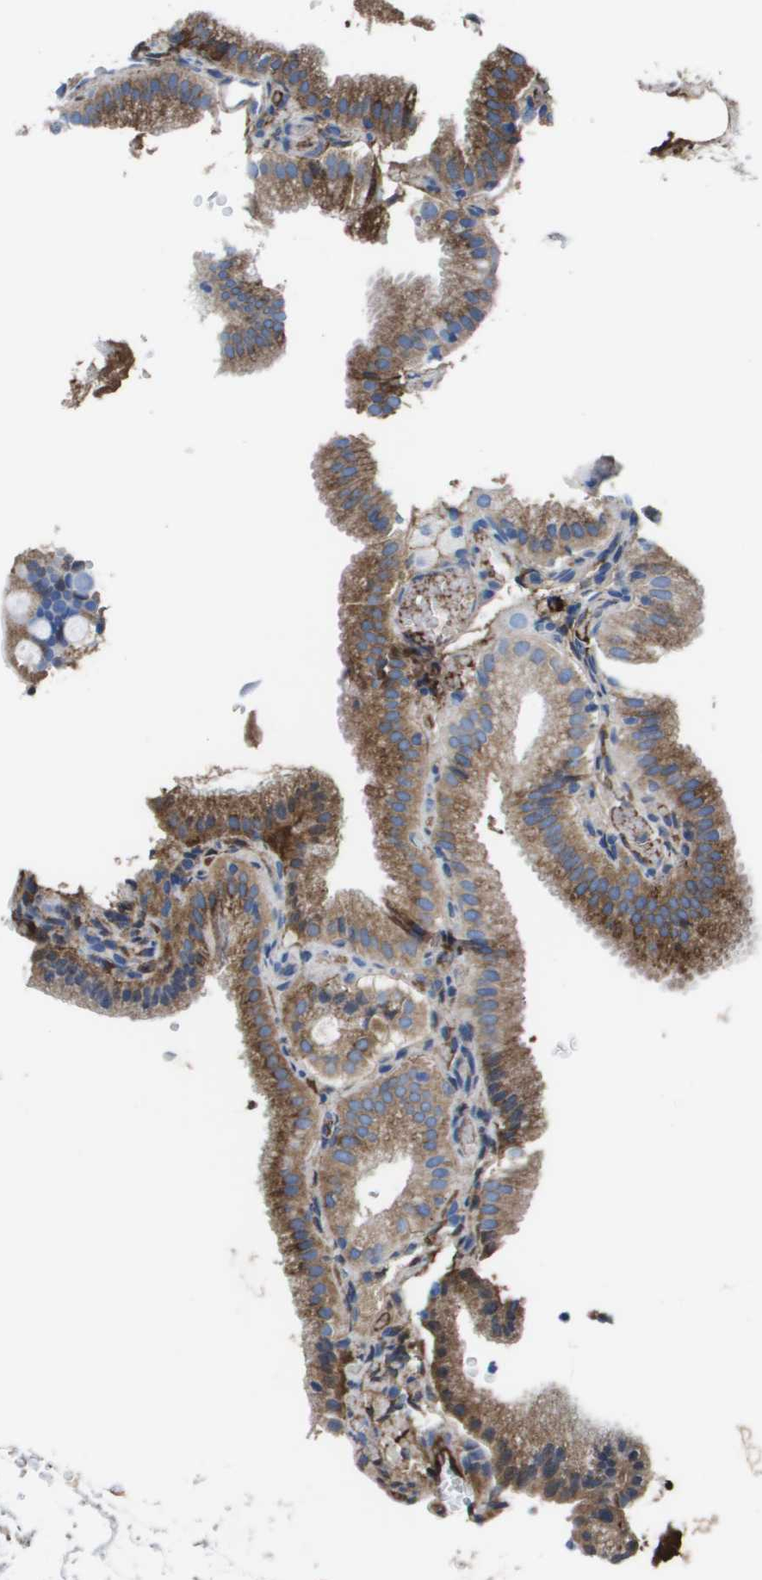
{"staining": {"intensity": "moderate", "quantity": ">75%", "location": "cytoplasmic/membranous"}, "tissue": "gallbladder", "cell_type": "Glandular cells", "image_type": "normal", "snomed": [{"axis": "morphology", "description": "Normal tissue, NOS"}, {"axis": "topography", "description": "Gallbladder"}], "caption": "Moderate cytoplasmic/membranous positivity for a protein is appreciated in approximately >75% of glandular cells of unremarkable gallbladder using immunohistochemistry.", "gene": "VTN", "patient": {"sex": "male", "age": 54}}